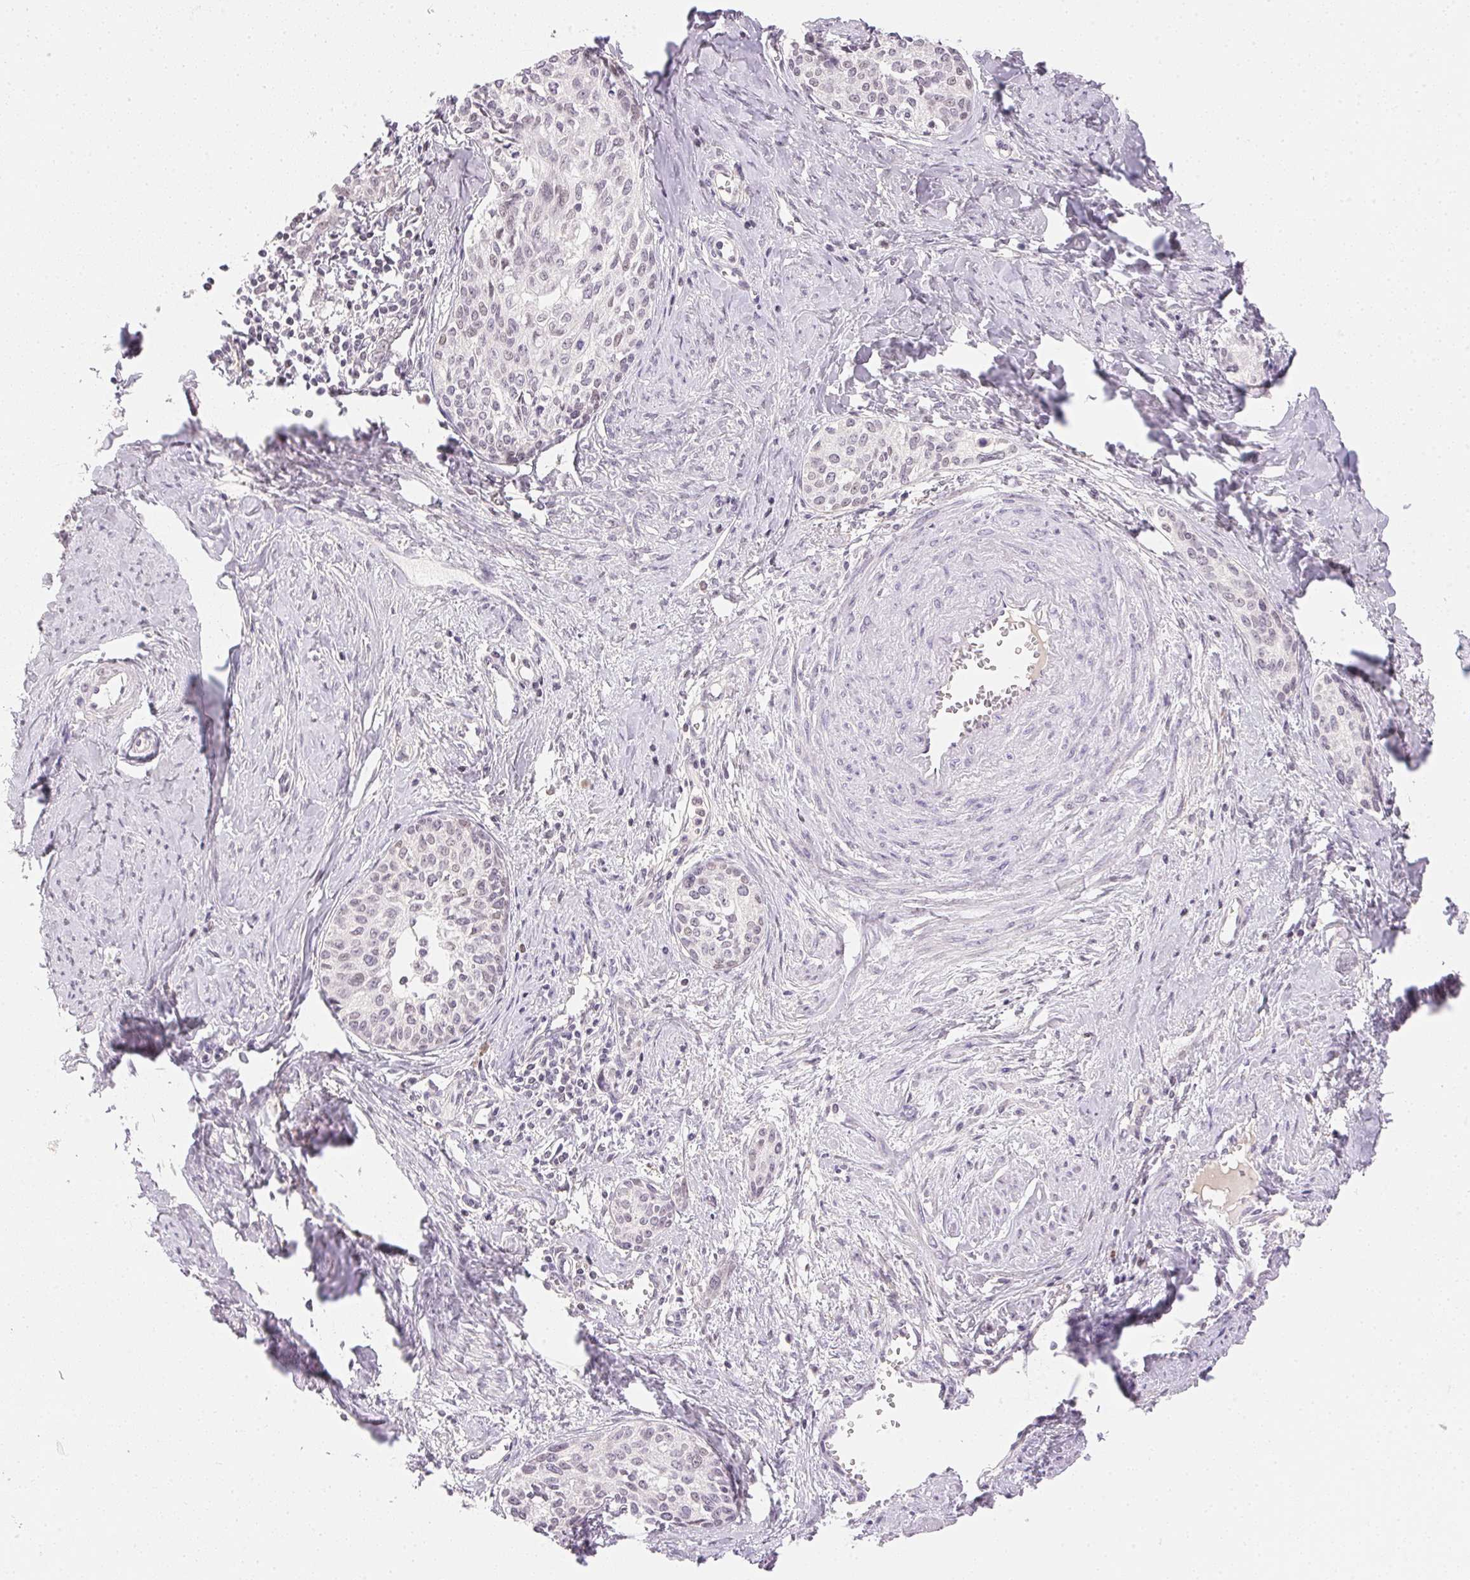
{"staining": {"intensity": "negative", "quantity": "none", "location": "none"}, "tissue": "cervical cancer", "cell_type": "Tumor cells", "image_type": "cancer", "snomed": [{"axis": "morphology", "description": "Squamous cell carcinoma, NOS"}, {"axis": "morphology", "description": "Adenocarcinoma, NOS"}, {"axis": "topography", "description": "Cervix"}], "caption": "Photomicrograph shows no protein staining in tumor cells of adenocarcinoma (cervical) tissue.", "gene": "FNDC4", "patient": {"sex": "female", "age": 52}}